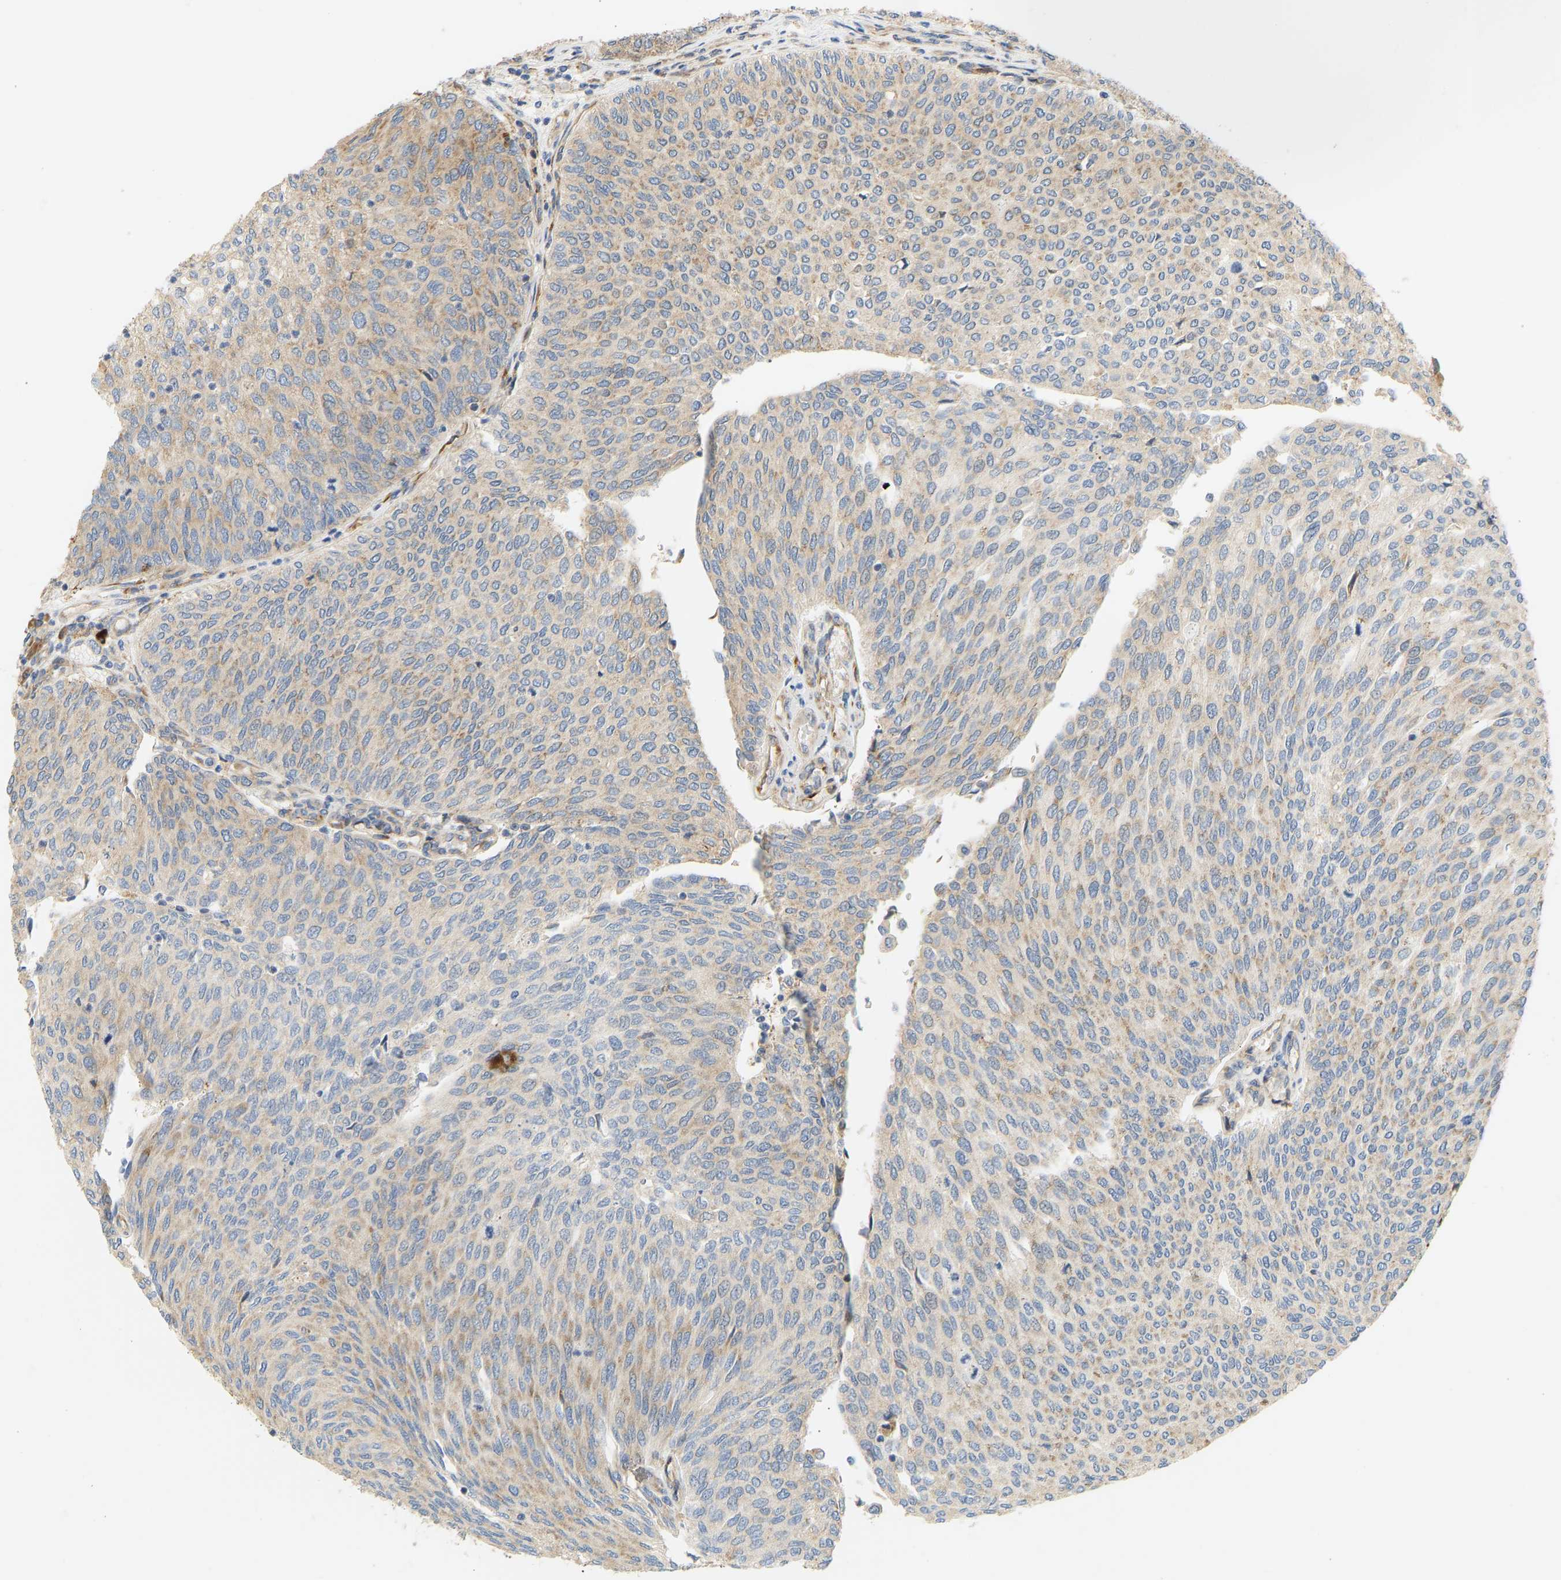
{"staining": {"intensity": "weak", "quantity": ">75%", "location": "cytoplasmic/membranous"}, "tissue": "urothelial cancer", "cell_type": "Tumor cells", "image_type": "cancer", "snomed": [{"axis": "morphology", "description": "Urothelial carcinoma, Low grade"}, {"axis": "topography", "description": "Urinary bladder"}], "caption": "Tumor cells show weak cytoplasmic/membranous positivity in approximately >75% of cells in urothelial carcinoma (low-grade).", "gene": "RPS14", "patient": {"sex": "female", "age": 79}}